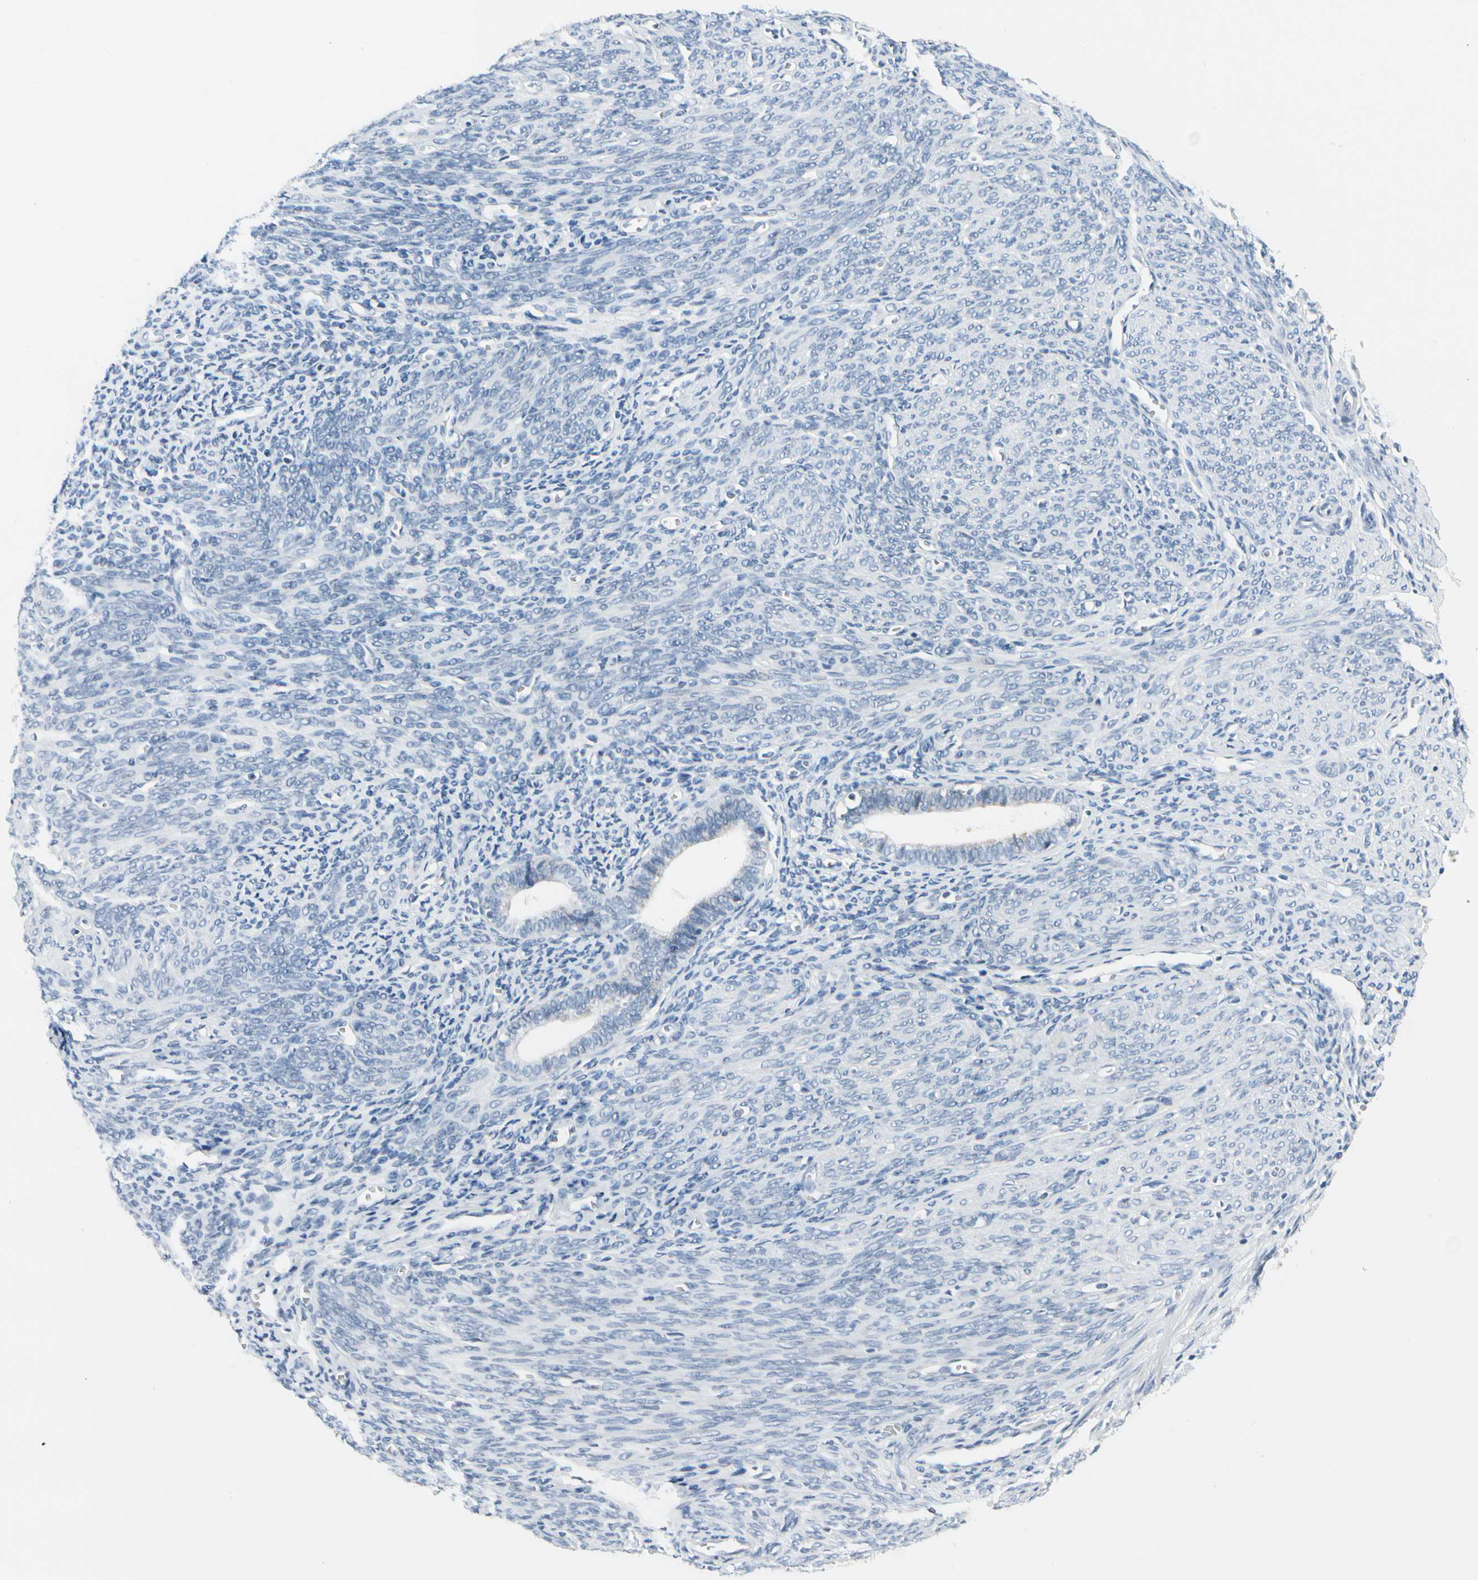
{"staining": {"intensity": "negative", "quantity": "none", "location": "none"}, "tissue": "endometrium", "cell_type": "Cells in endometrial stroma", "image_type": "normal", "snomed": [{"axis": "morphology", "description": "Normal tissue, NOS"}, {"axis": "topography", "description": "Uterus"}], "caption": "Immunohistochemistry of unremarkable endometrium exhibits no staining in cells in endometrial stroma.", "gene": "ZSCAN1", "patient": {"sex": "female", "age": 83}}